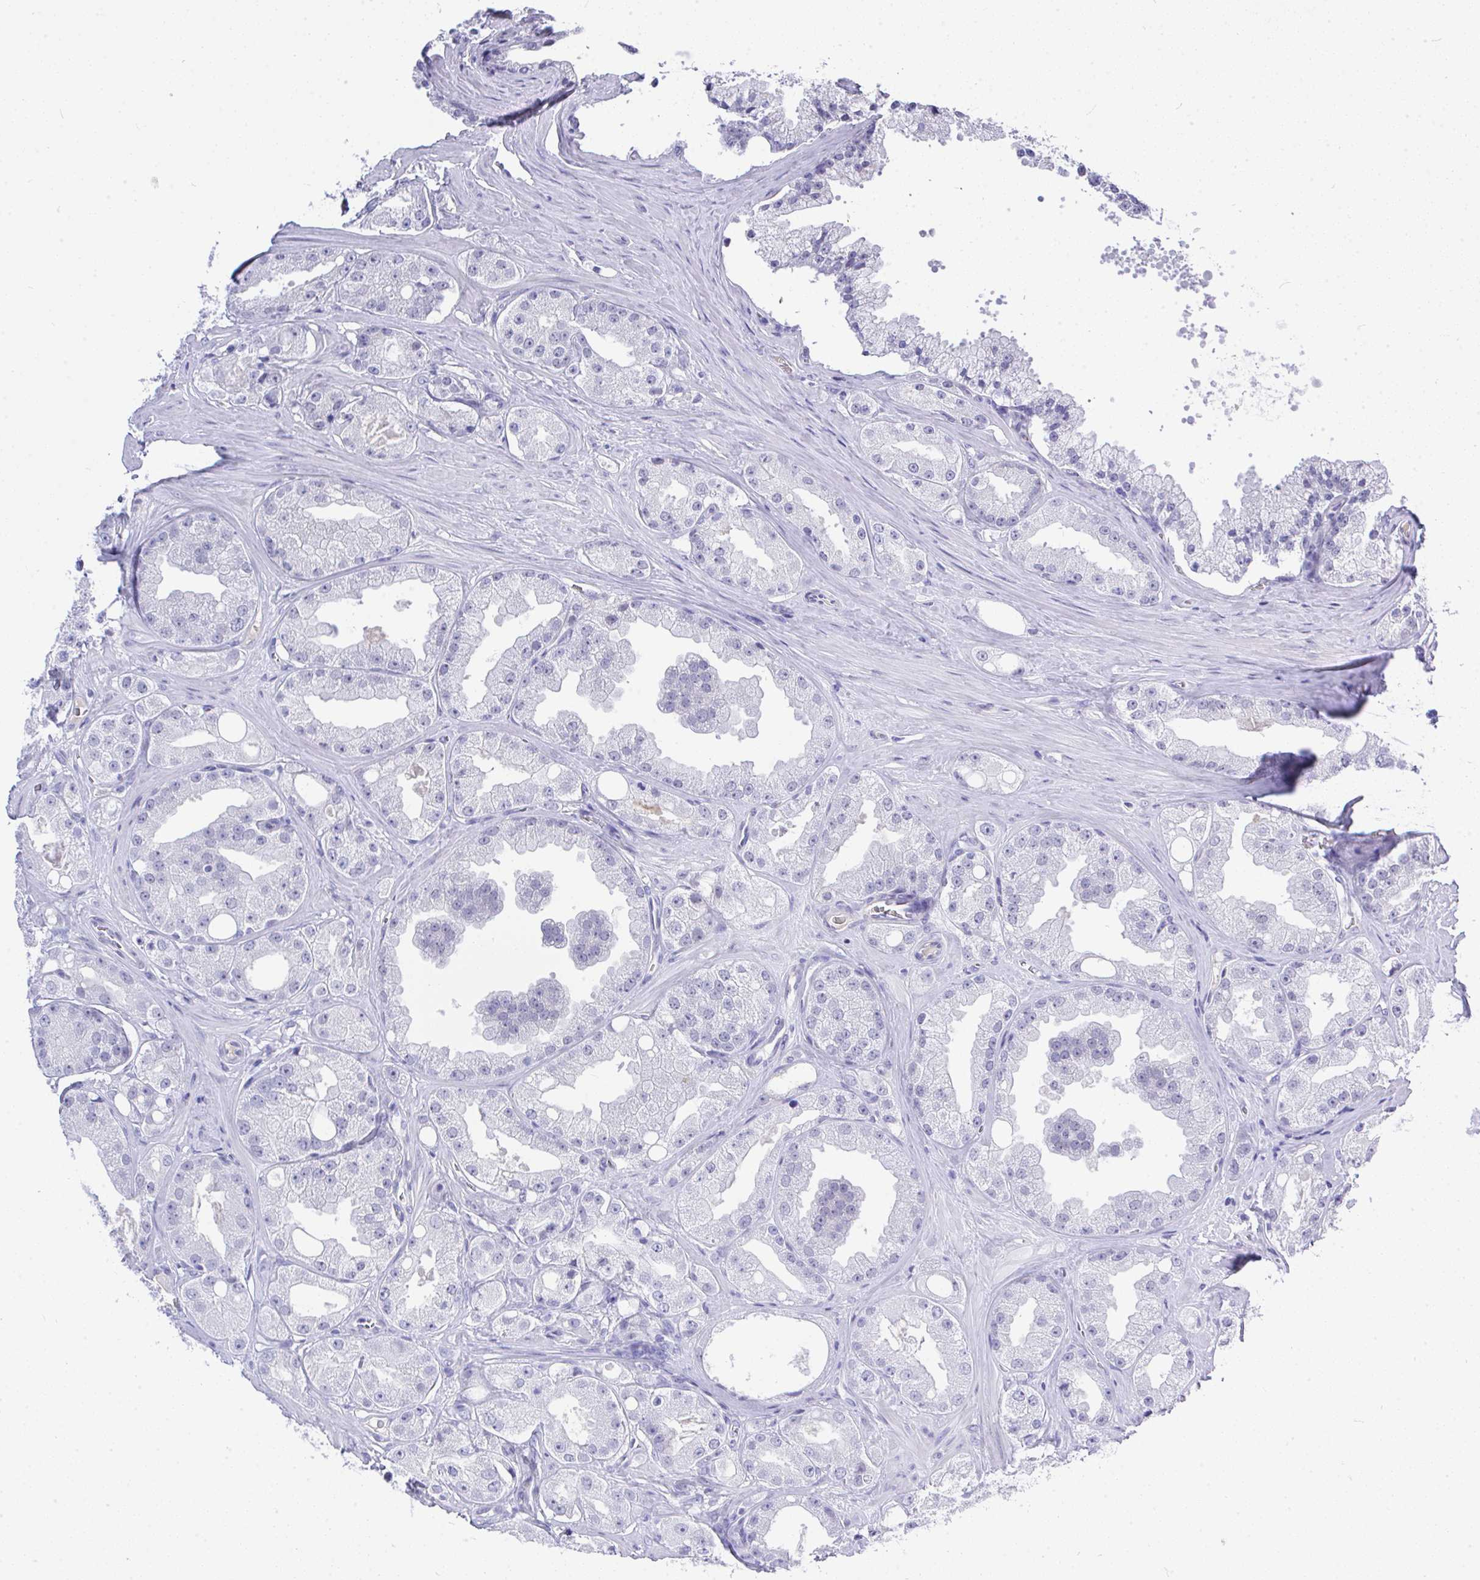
{"staining": {"intensity": "negative", "quantity": "none", "location": "none"}, "tissue": "prostate cancer", "cell_type": "Tumor cells", "image_type": "cancer", "snomed": [{"axis": "morphology", "description": "Adenocarcinoma, High grade"}, {"axis": "topography", "description": "Prostate"}], "caption": "Prostate high-grade adenocarcinoma stained for a protein using immunohistochemistry displays no expression tumor cells.", "gene": "MS4A12", "patient": {"sex": "male", "age": 66}}